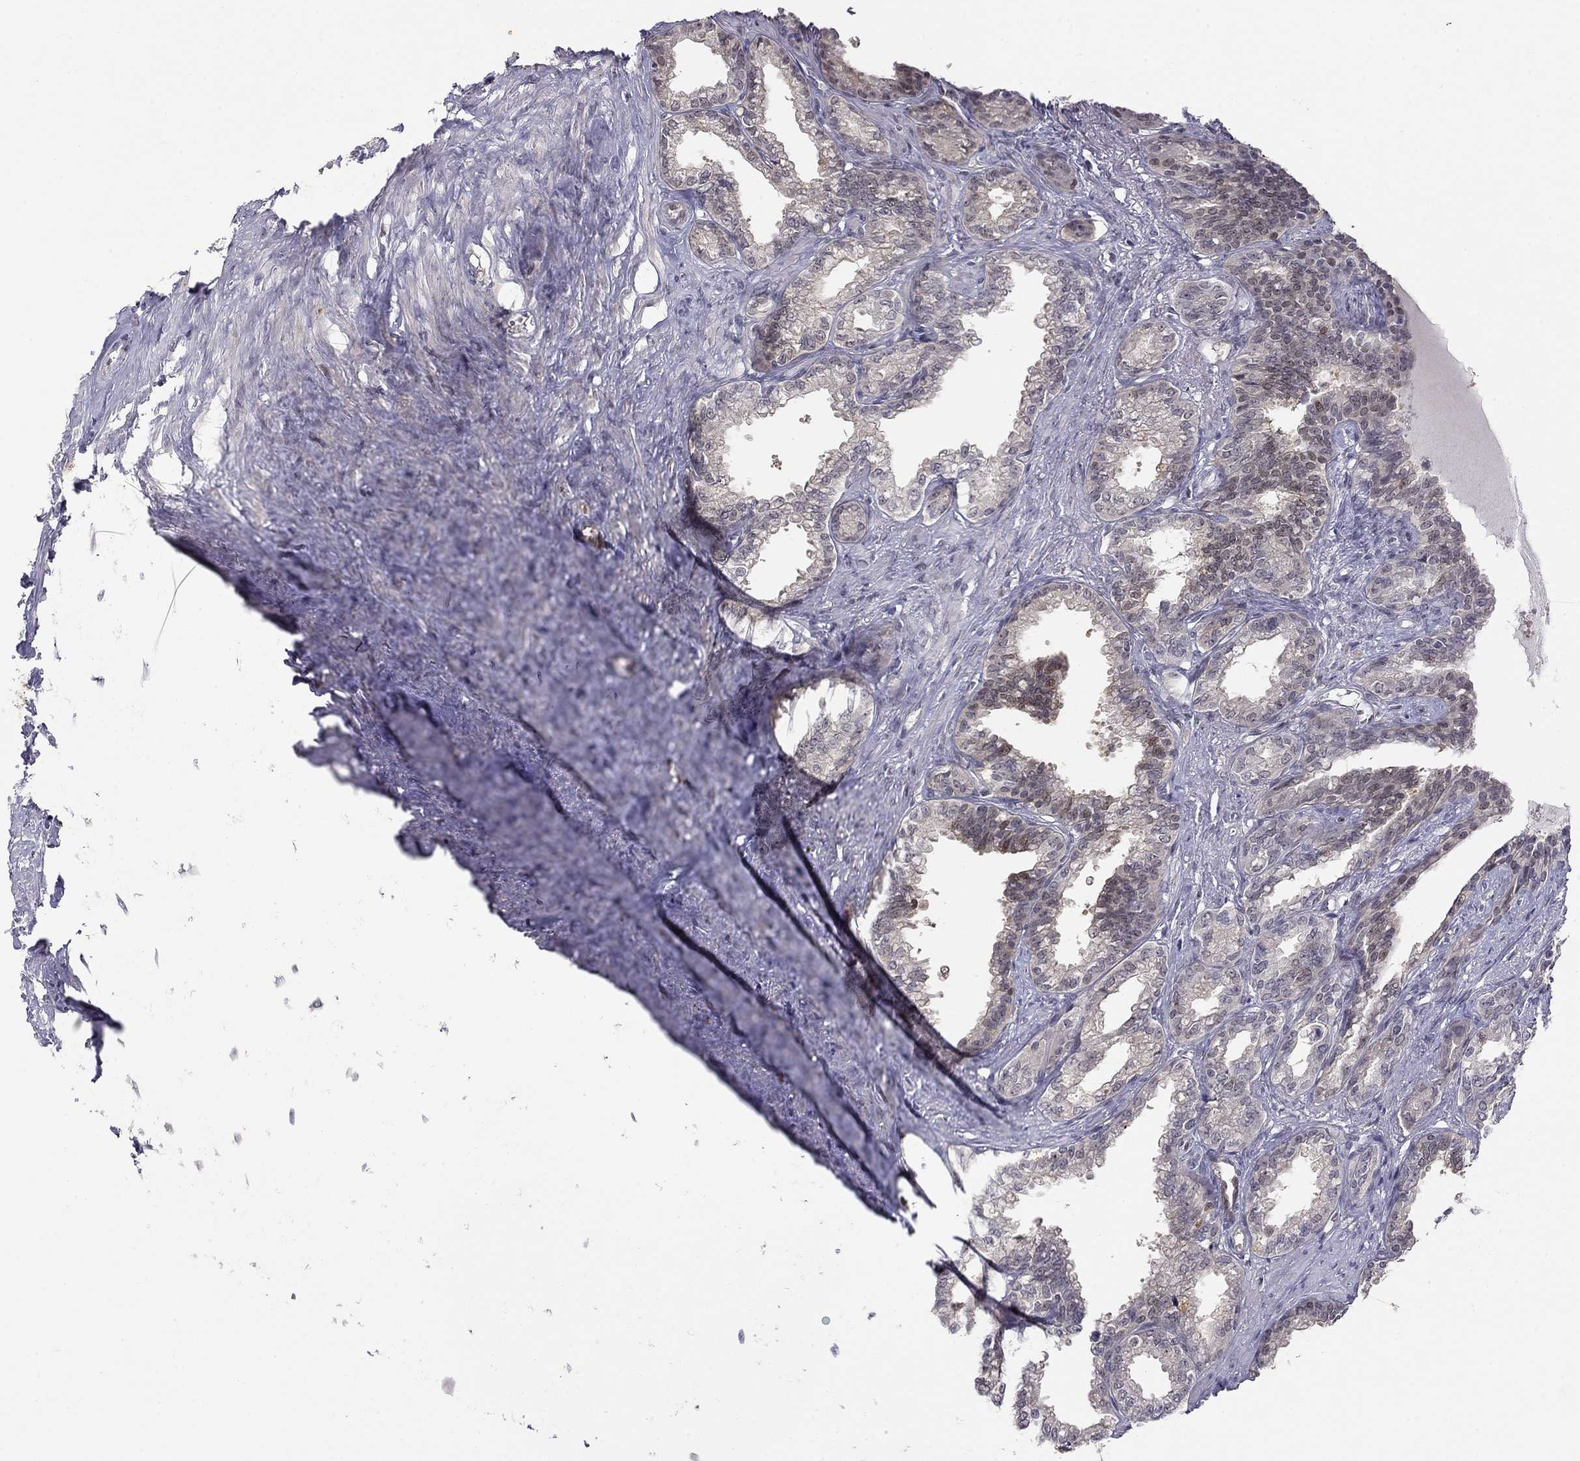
{"staining": {"intensity": "weak", "quantity": "<25%", "location": "cytoplasmic/membranous"}, "tissue": "seminal vesicle", "cell_type": "Glandular cells", "image_type": "normal", "snomed": [{"axis": "morphology", "description": "Normal tissue, NOS"}, {"axis": "morphology", "description": "Urothelial carcinoma, NOS"}, {"axis": "topography", "description": "Urinary bladder"}, {"axis": "topography", "description": "Seminal veicle"}], "caption": "Photomicrograph shows no significant protein staining in glandular cells of unremarkable seminal vesicle.", "gene": "STXBP6", "patient": {"sex": "male", "age": 76}}